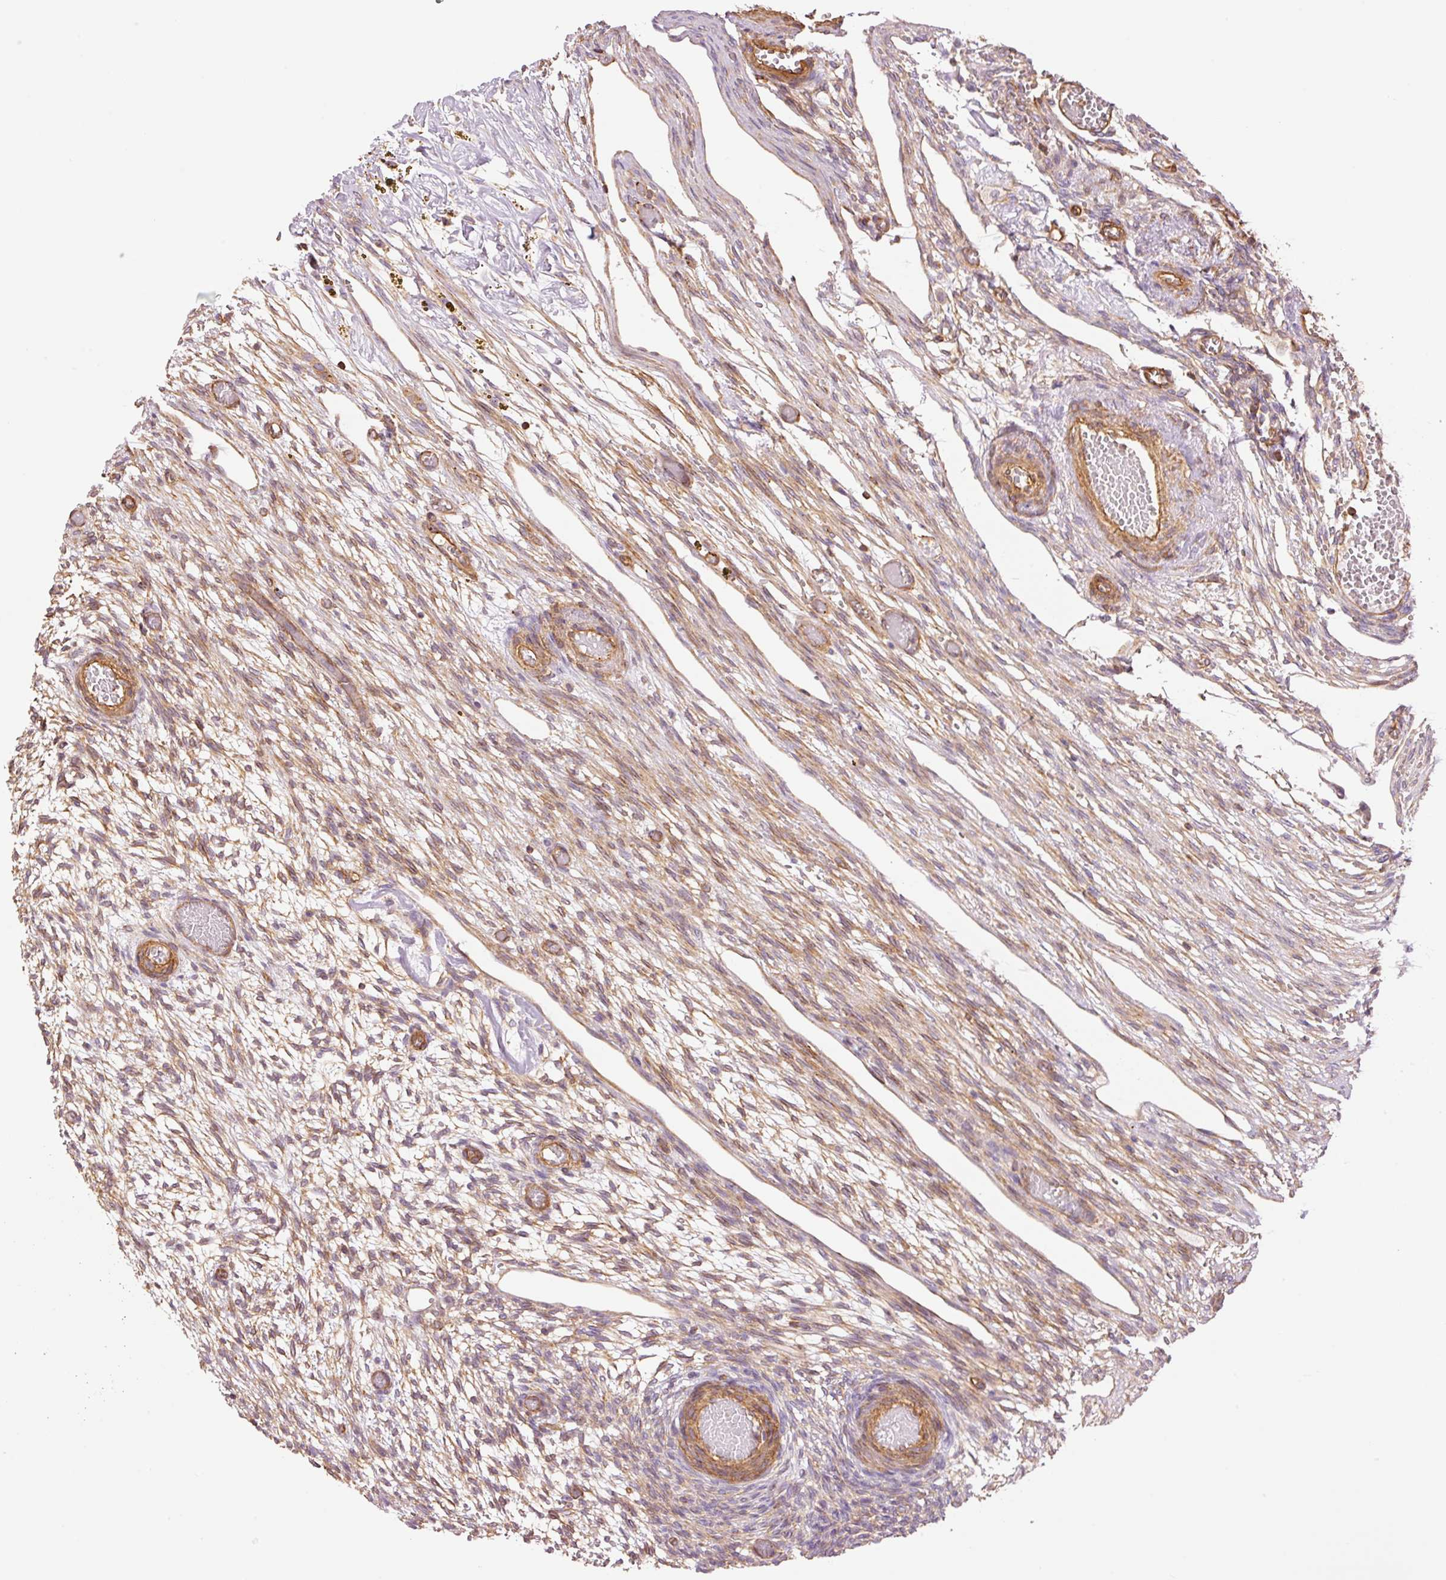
{"staining": {"intensity": "weak", "quantity": ">75%", "location": "cytoplasmic/membranous"}, "tissue": "ovary", "cell_type": "Ovarian stroma cells", "image_type": "normal", "snomed": [{"axis": "morphology", "description": "Normal tissue, NOS"}, {"axis": "topography", "description": "Ovary"}], "caption": "Approximately >75% of ovarian stroma cells in benign ovary demonstrate weak cytoplasmic/membranous protein staining as visualized by brown immunohistochemical staining.", "gene": "PPP1R1B", "patient": {"sex": "female", "age": 67}}